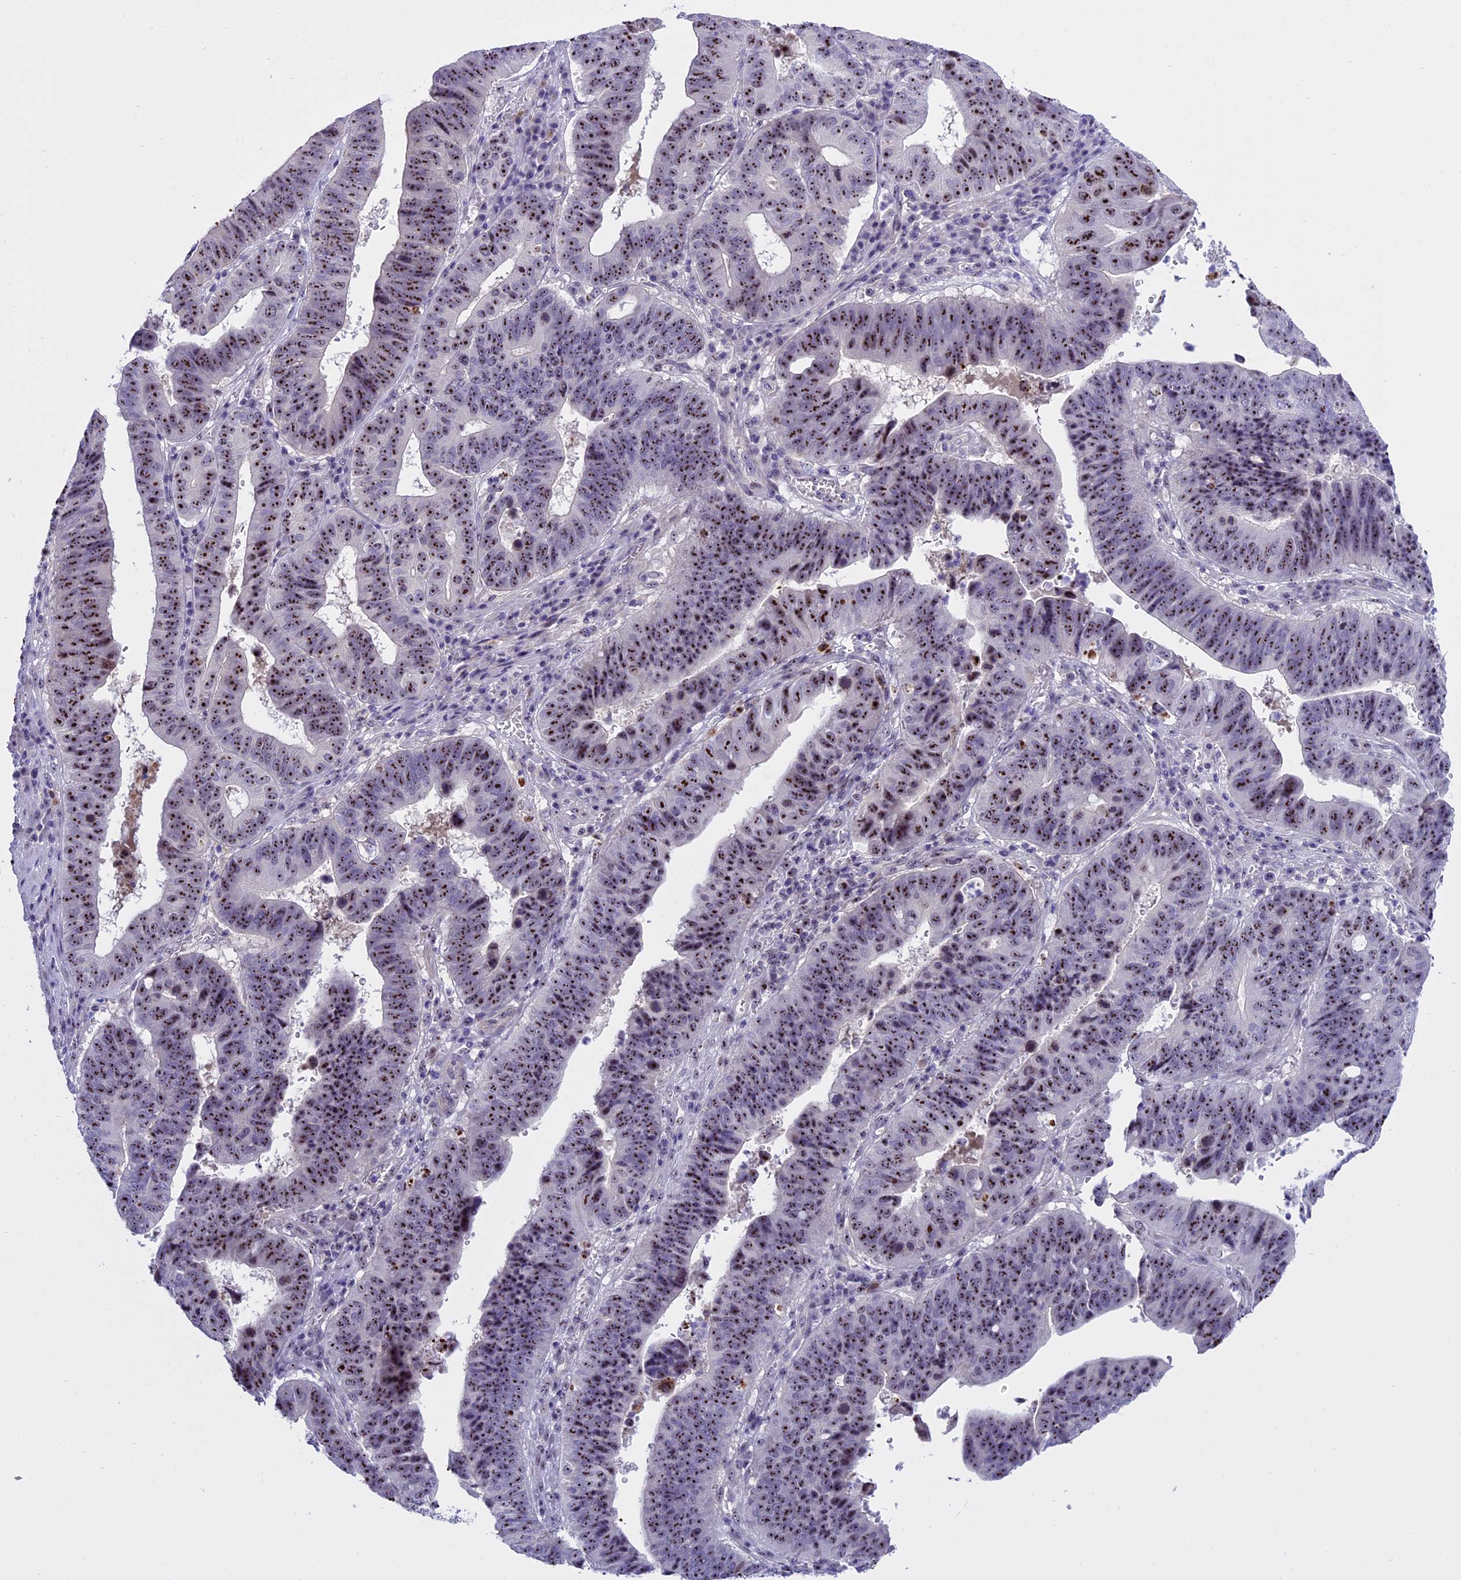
{"staining": {"intensity": "strong", "quantity": ">75%", "location": "nuclear"}, "tissue": "stomach cancer", "cell_type": "Tumor cells", "image_type": "cancer", "snomed": [{"axis": "morphology", "description": "Adenocarcinoma, NOS"}, {"axis": "topography", "description": "Stomach"}], "caption": "Stomach cancer stained with immunohistochemistry shows strong nuclear staining in about >75% of tumor cells. The staining was performed using DAB, with brown indicating positive protein expression. Nuclei are stained blue with hematoxylin.", "gene": "TBL3", "patient": {"sex": "male", "age": 59}}